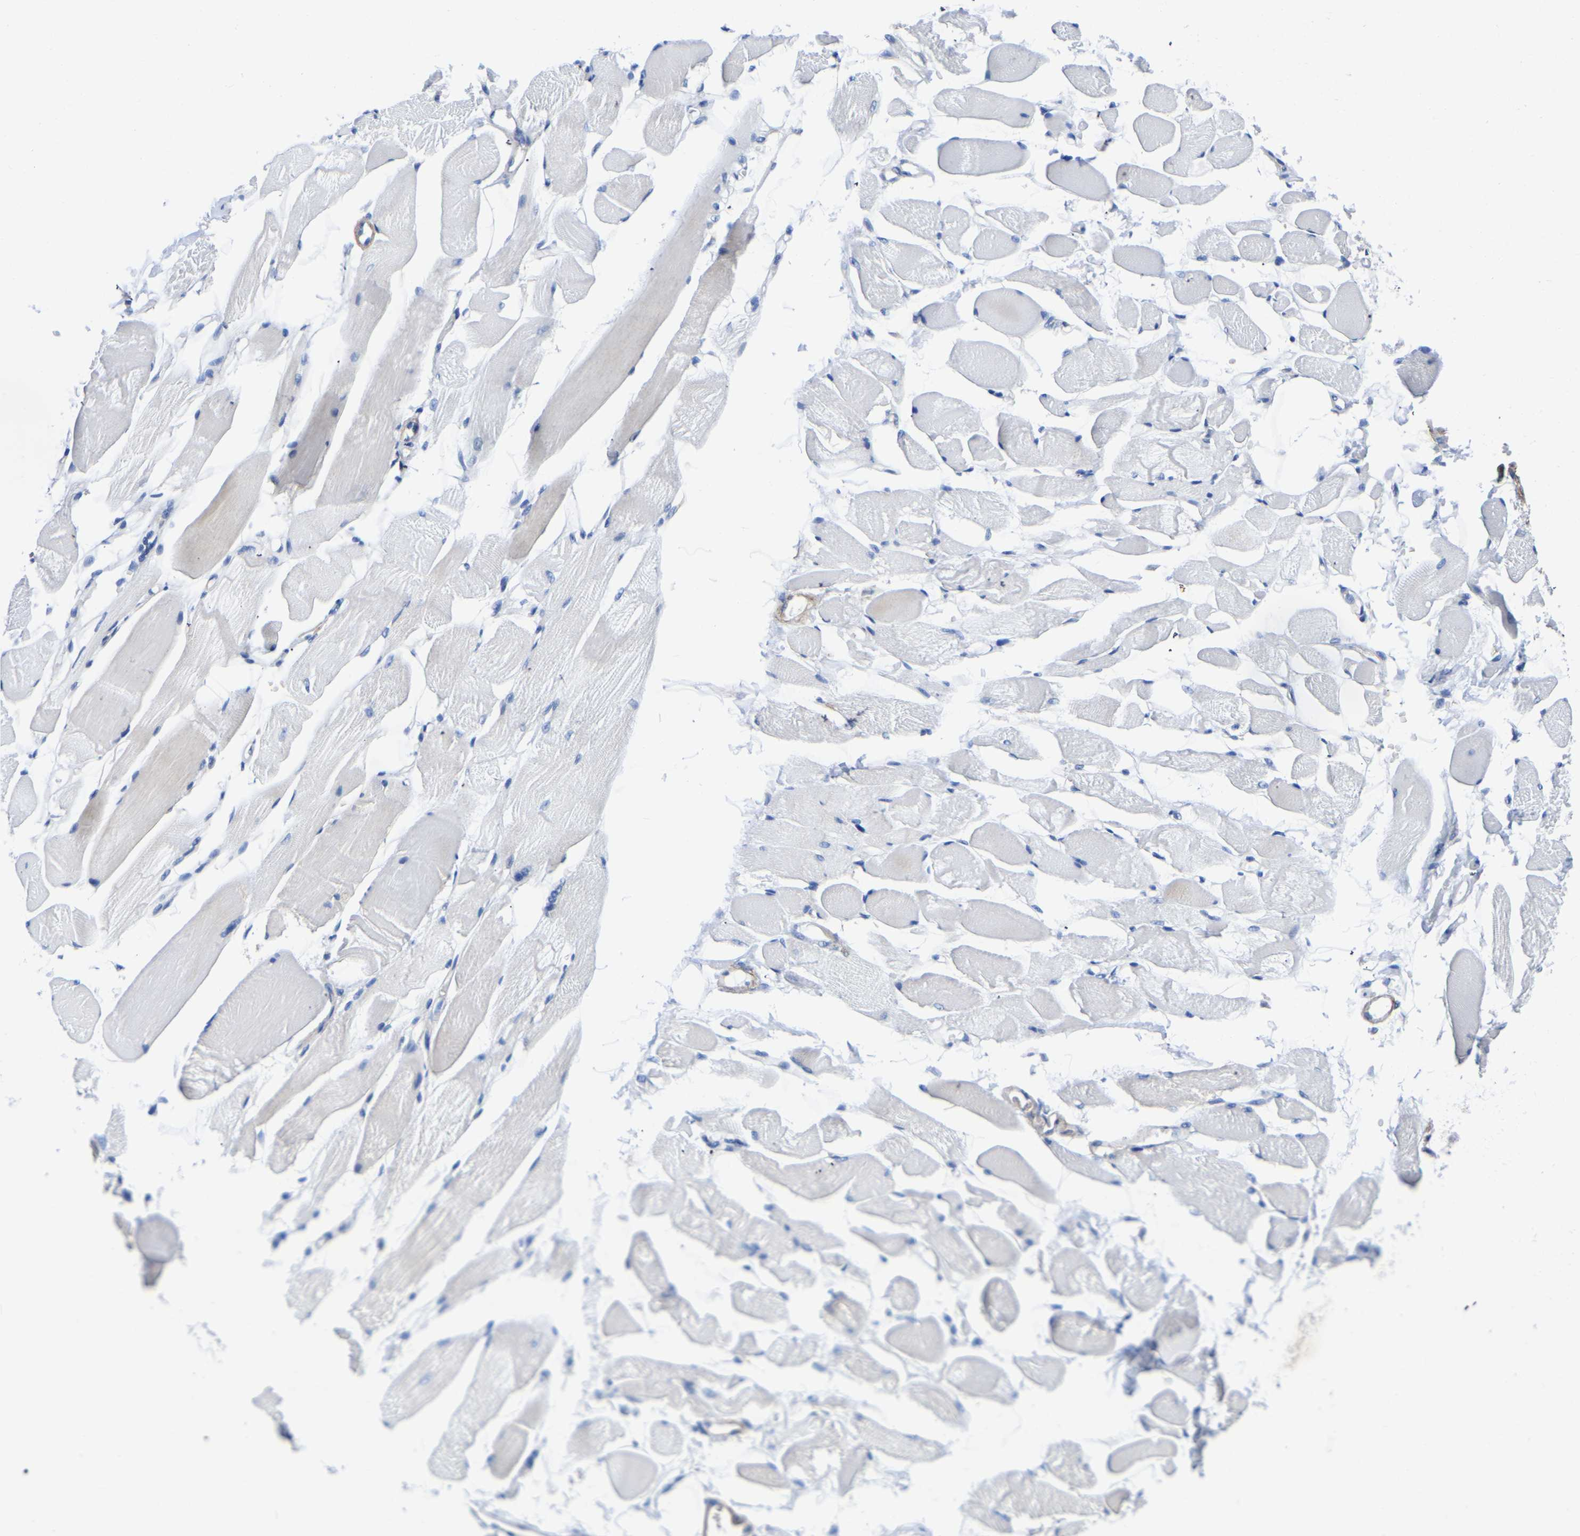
{"staining": {"intensity": "negative", "quantity": "none", "location": "none"}, "tissue": "skeletal muscle", "cell_type": "Myocytes", "image_type": "normal", "snomed": [{"axis": "morphology", "description": "Normal tissue, NOS"}, {"axis": "topography", "description": "Skeletal muscle"}, {"axis": "topography", "description": "Peripheral nerve tissue"}], "caption": "IHC of unremarkable skeletal muscle exhibits no expression in myocytes. (DAB IHC with hematoxylin counter stain).", "gene": "SLC45A3", "patient": {"sex": "female", "age": 84}}